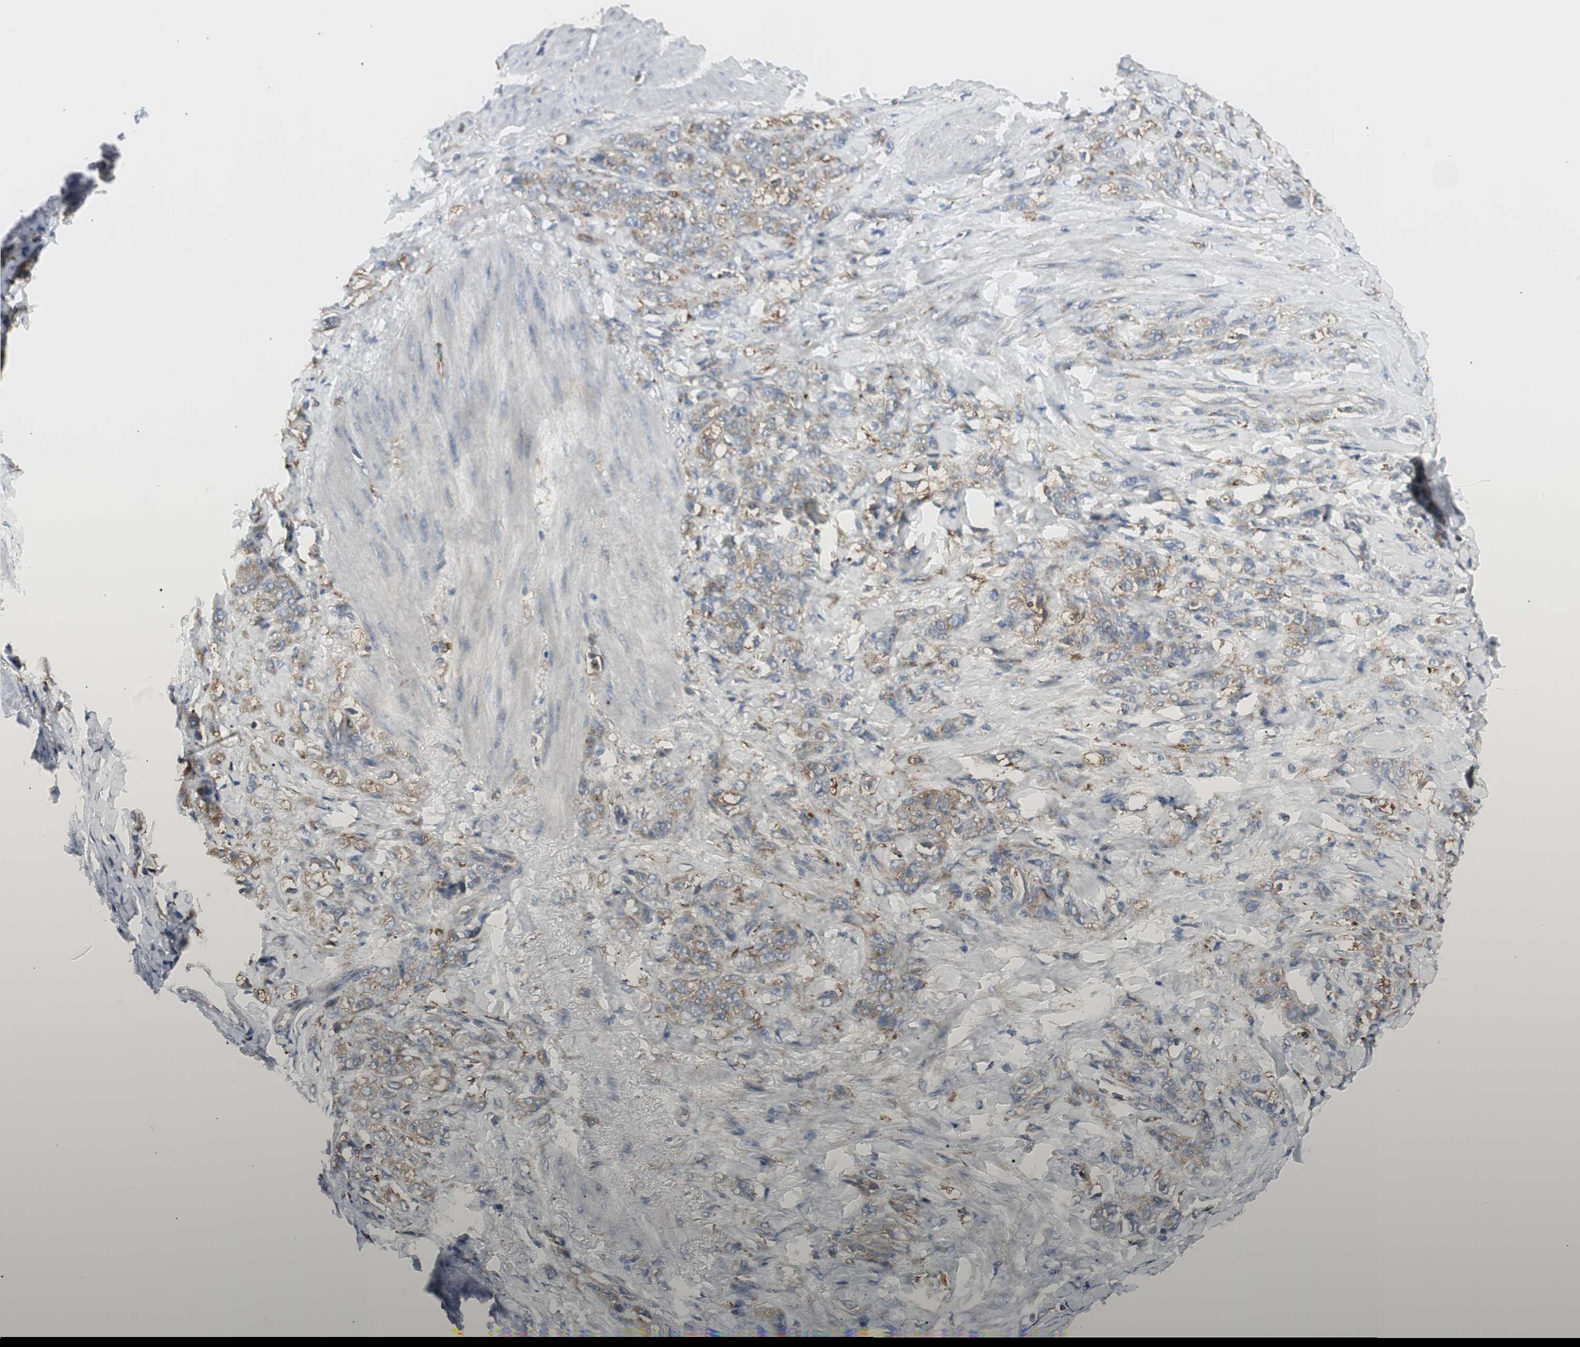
{"staining": {"intensity": "weak", "quantity": ">75%", "location": "cytoplasmic/membranous"}, "tissue": "stomach cancer", "cell_type": "Tumor cells", "image_type": "cancer", "snomed": [{"axis": "morphology", "description": "Adenocarcinoma, NOS"}, {"axis": "topography", "description": "Stomach"}], "caption": "This is a photomicrograph of IHC staining of stomach adenocarcinoma, which shows weak positivity in the cytoplasmic/membranous of tumor cells.", "gene": "ATP6V1B2", "patient": {"sex": "male", "age": 82}}